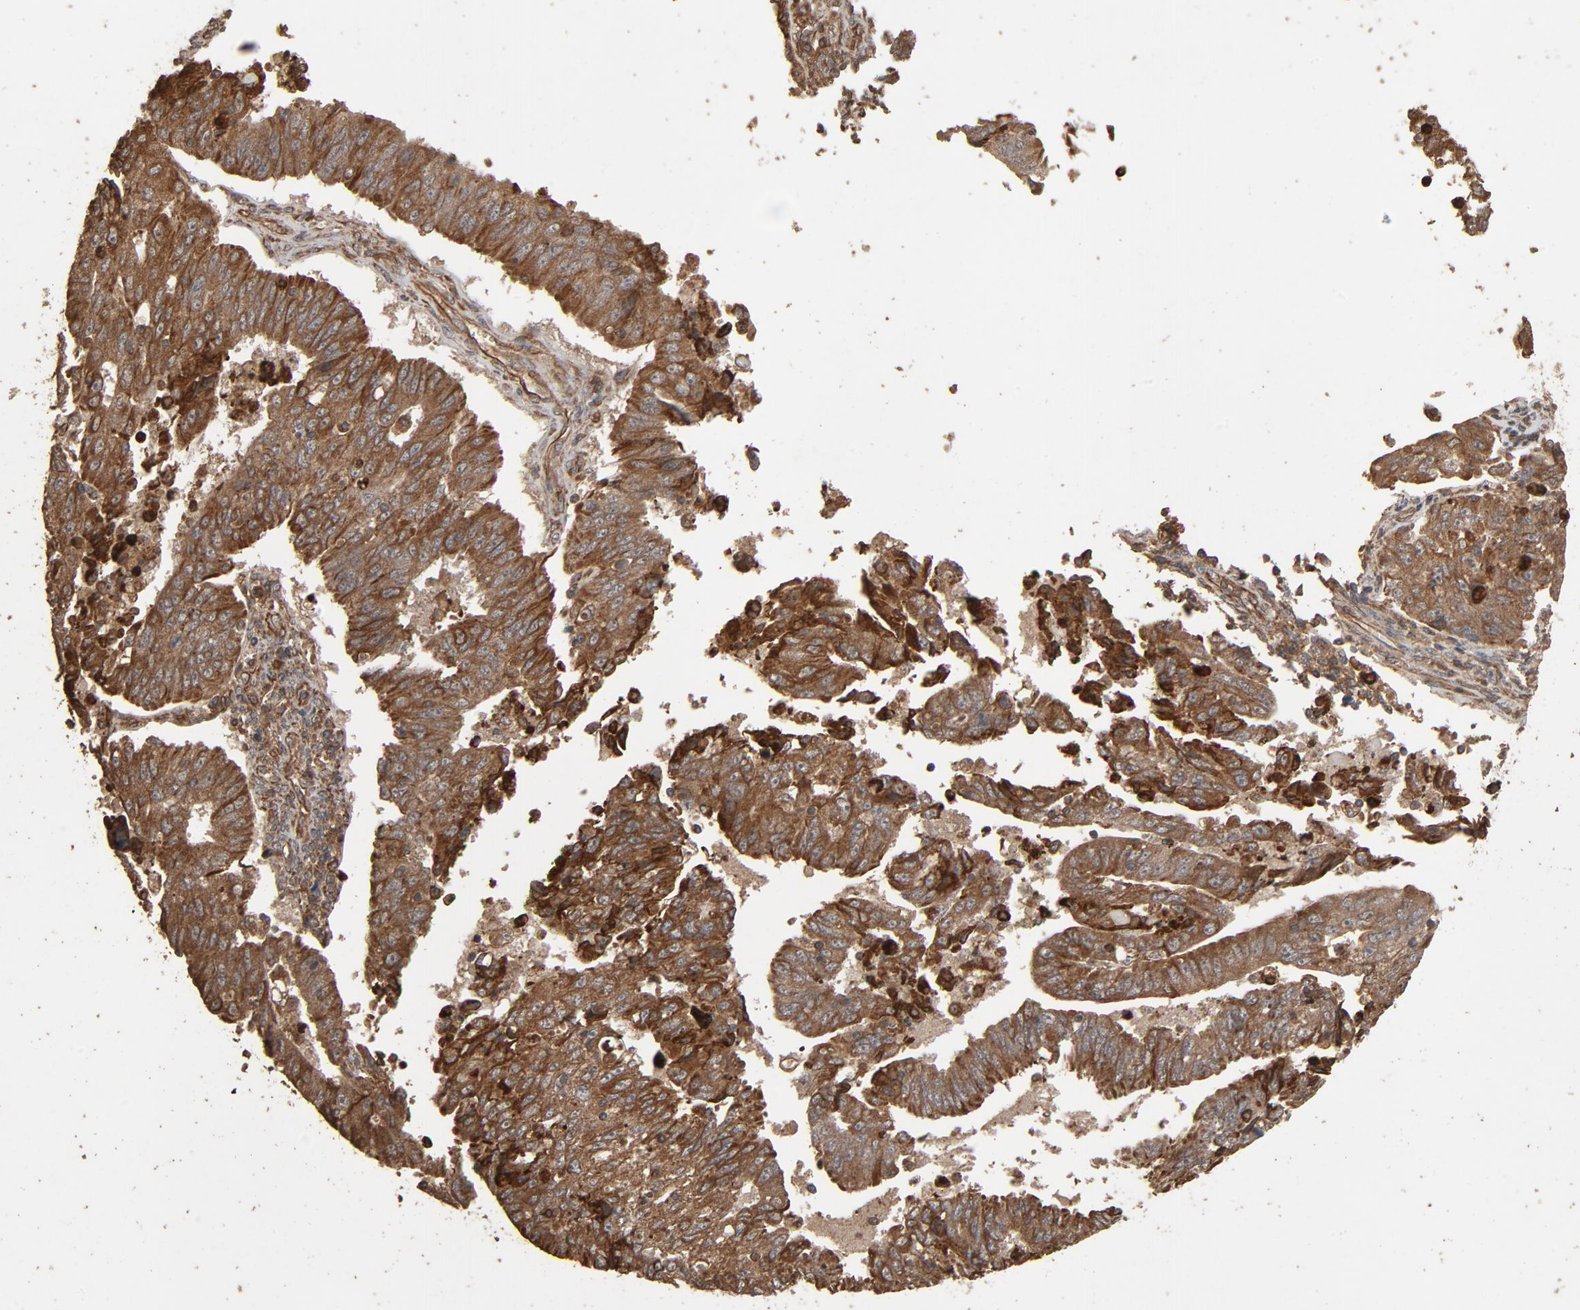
{"staining": {"intensity": "moderate", "quantity": ">75%", "location": "cytoplasmic/membranous"}, "tissue": "endometrial cancer", "cell_type": "Tumor cells", "image_type": "cancer", "snomed": [{"axis": "morphology", "description": "Adenocarcinoma, NOS"}, {"axis": "topography", "description": "Endometrium"}], "caption": "Moderate cytoplasmic/membranous staining is seen in approximately >75% of tumor cells in adenocarcinoma (endometrial). Immunohistochemistry (ihc) stains the protein of interest in brown and the nuclei are stained blue.", "gene": "RPS6KA6", "patient": {"sex": "female", "age": 42}}